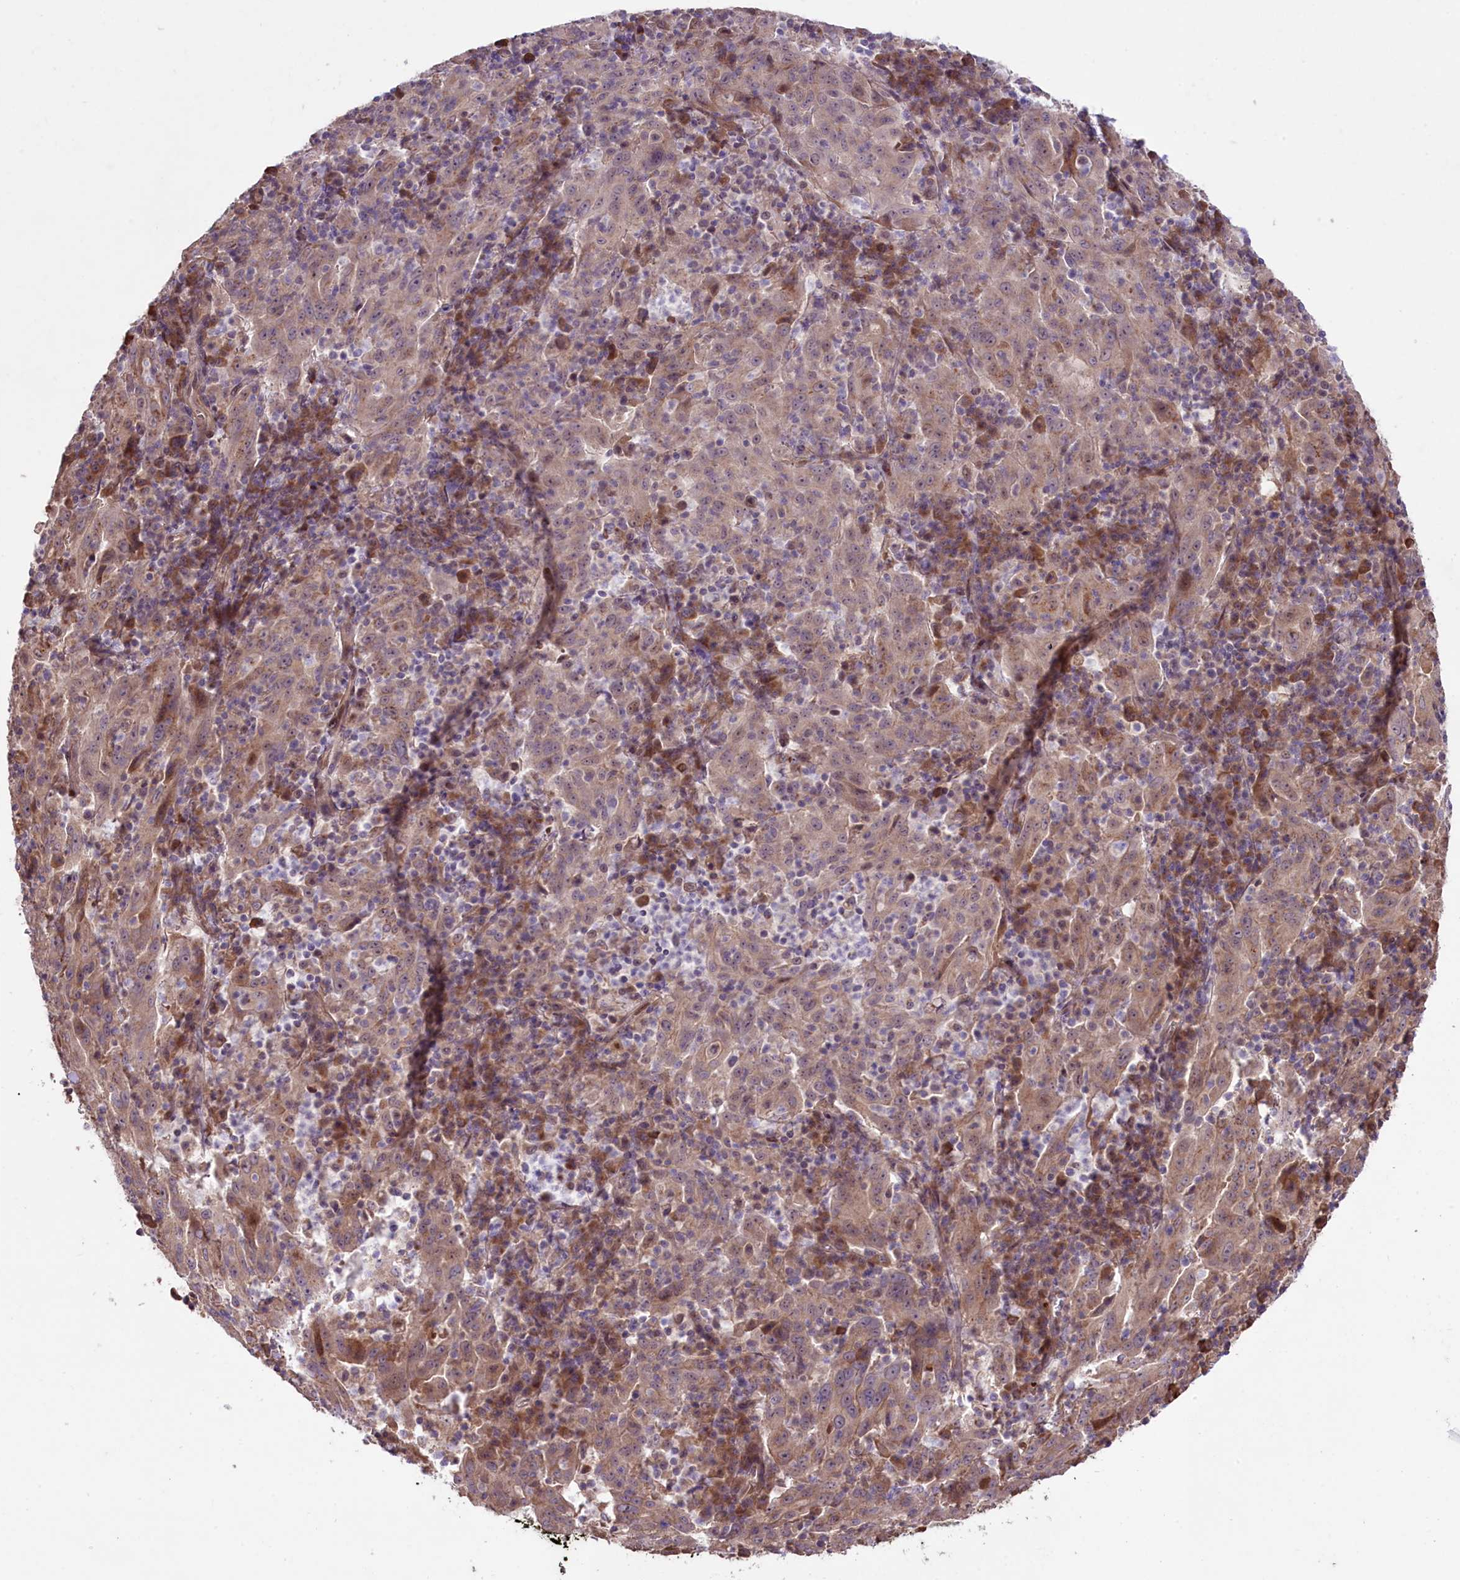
{"staining": {"intensity": "weak", "quantity": "25%-75%", "location": "cytoplasmic/membranous"}, "tissue": "pancreatic cancer", "cell_type": "Tumor cells", "image_type": "cancer", "snomed": [{"axis": "morphology", "description": "Adenocarcinoma, NOS"}, {"axis": "topography", "description": "Pancreas"}], "caption": "Immunohistochemistry (IHC) micrograph of pancreatic cancer (adenocarcinoma) stained for a protein (brown), which displays low levels of weak cytoplasmic/membranous expression in approximately 25%-75% of tumor cells.", "gene": "HDAC5", "patient": {"sex": "male", "age": 63}}